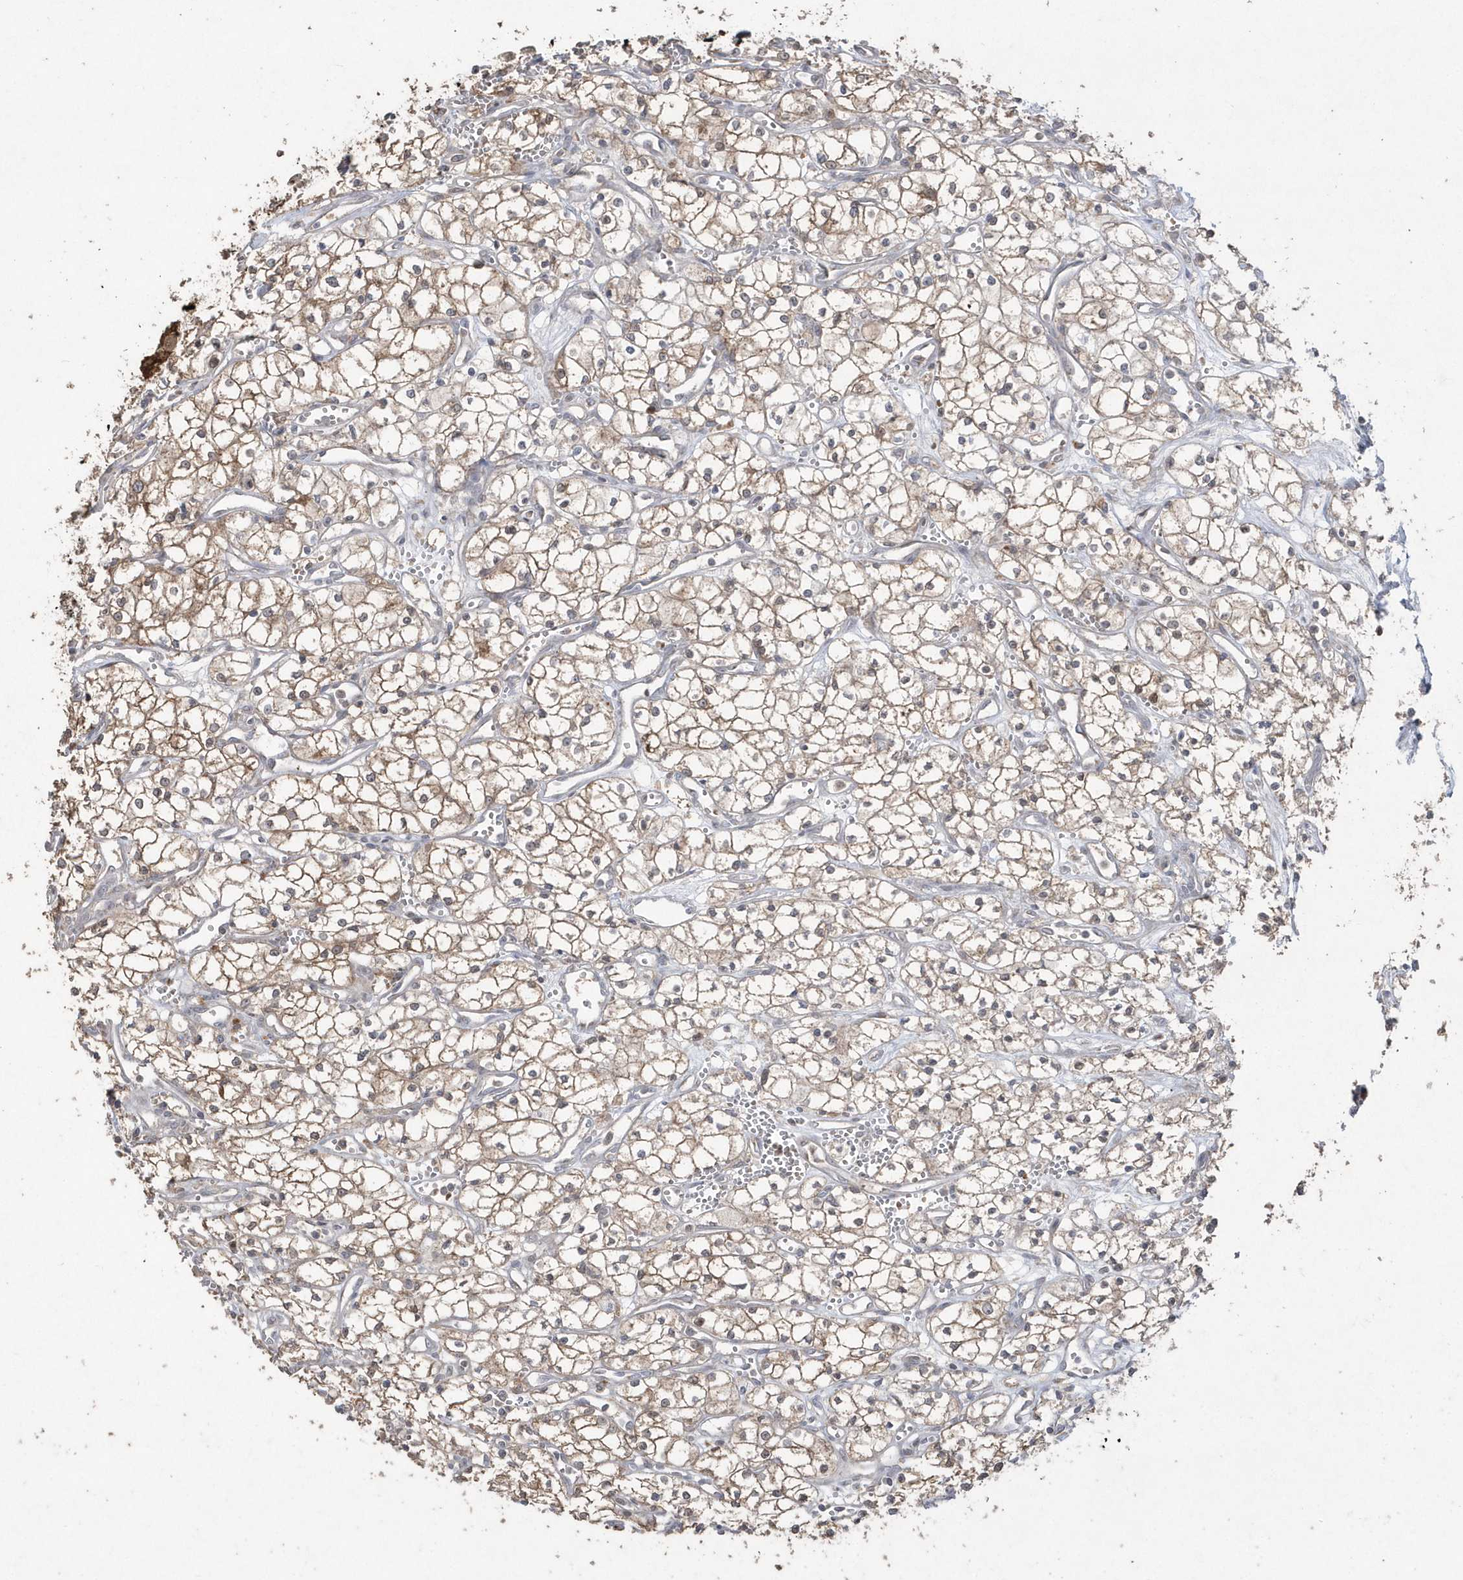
{"staining": {"intensity": "weak", "quantity": ">75%", "location": "cytoplasmic/membranous"}, "tissue": "renal cancer", "cell_type": "Tumor cells", "image_type": "cancer", "snomed": [{"axis": "morphology", "description": "Adenocarcinoma, NOS"}, {"axis": "topography", "description": "Kidney"}], "caption": "Tumor cells show weak cytoplasmic/membranous expression in approximately >75% of cells in adenocarcinoma (renal).", "gene": "GEMIN6", "patient": {"sex": "male", "age": 59}}